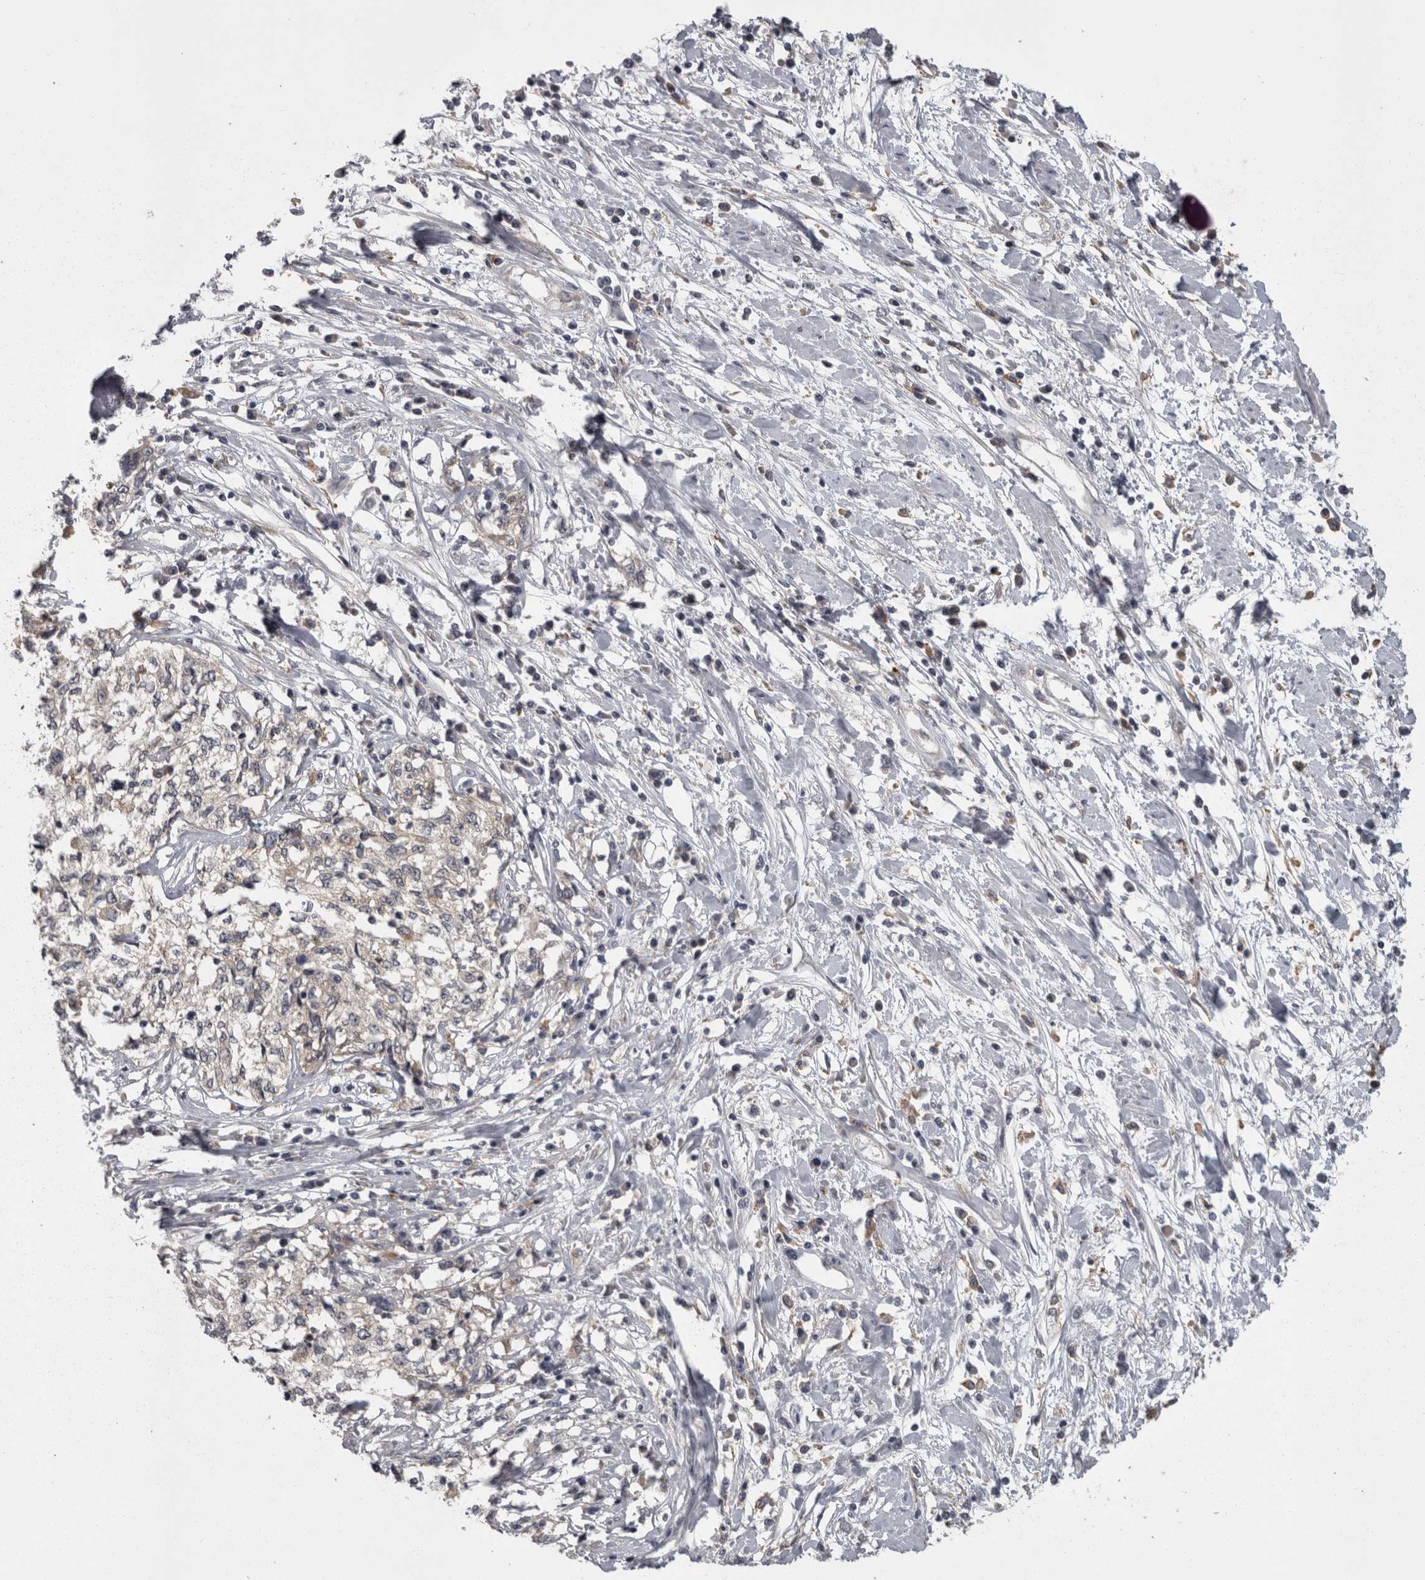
{"staining": {"intensity": "negative", "quantity": "none", "location": "none"}, "tissue": "cervical cancer", "cell_type": "Tumor cells", "image_type": "cancer", "snomed": [{"axis": "morphology", "description": "Squamous cell carcinoma, NOS"}, {"axis": "topography", "description": "Cervix"}], "caption": "Tumor cells show no significant positivity in cervical cancer (squamous cell carcinoma). (DAB immunohistochemistry with hematoxylin counter stain).", "gene": "PRKCI", "patient": {"sex": "female", "age": 57}}